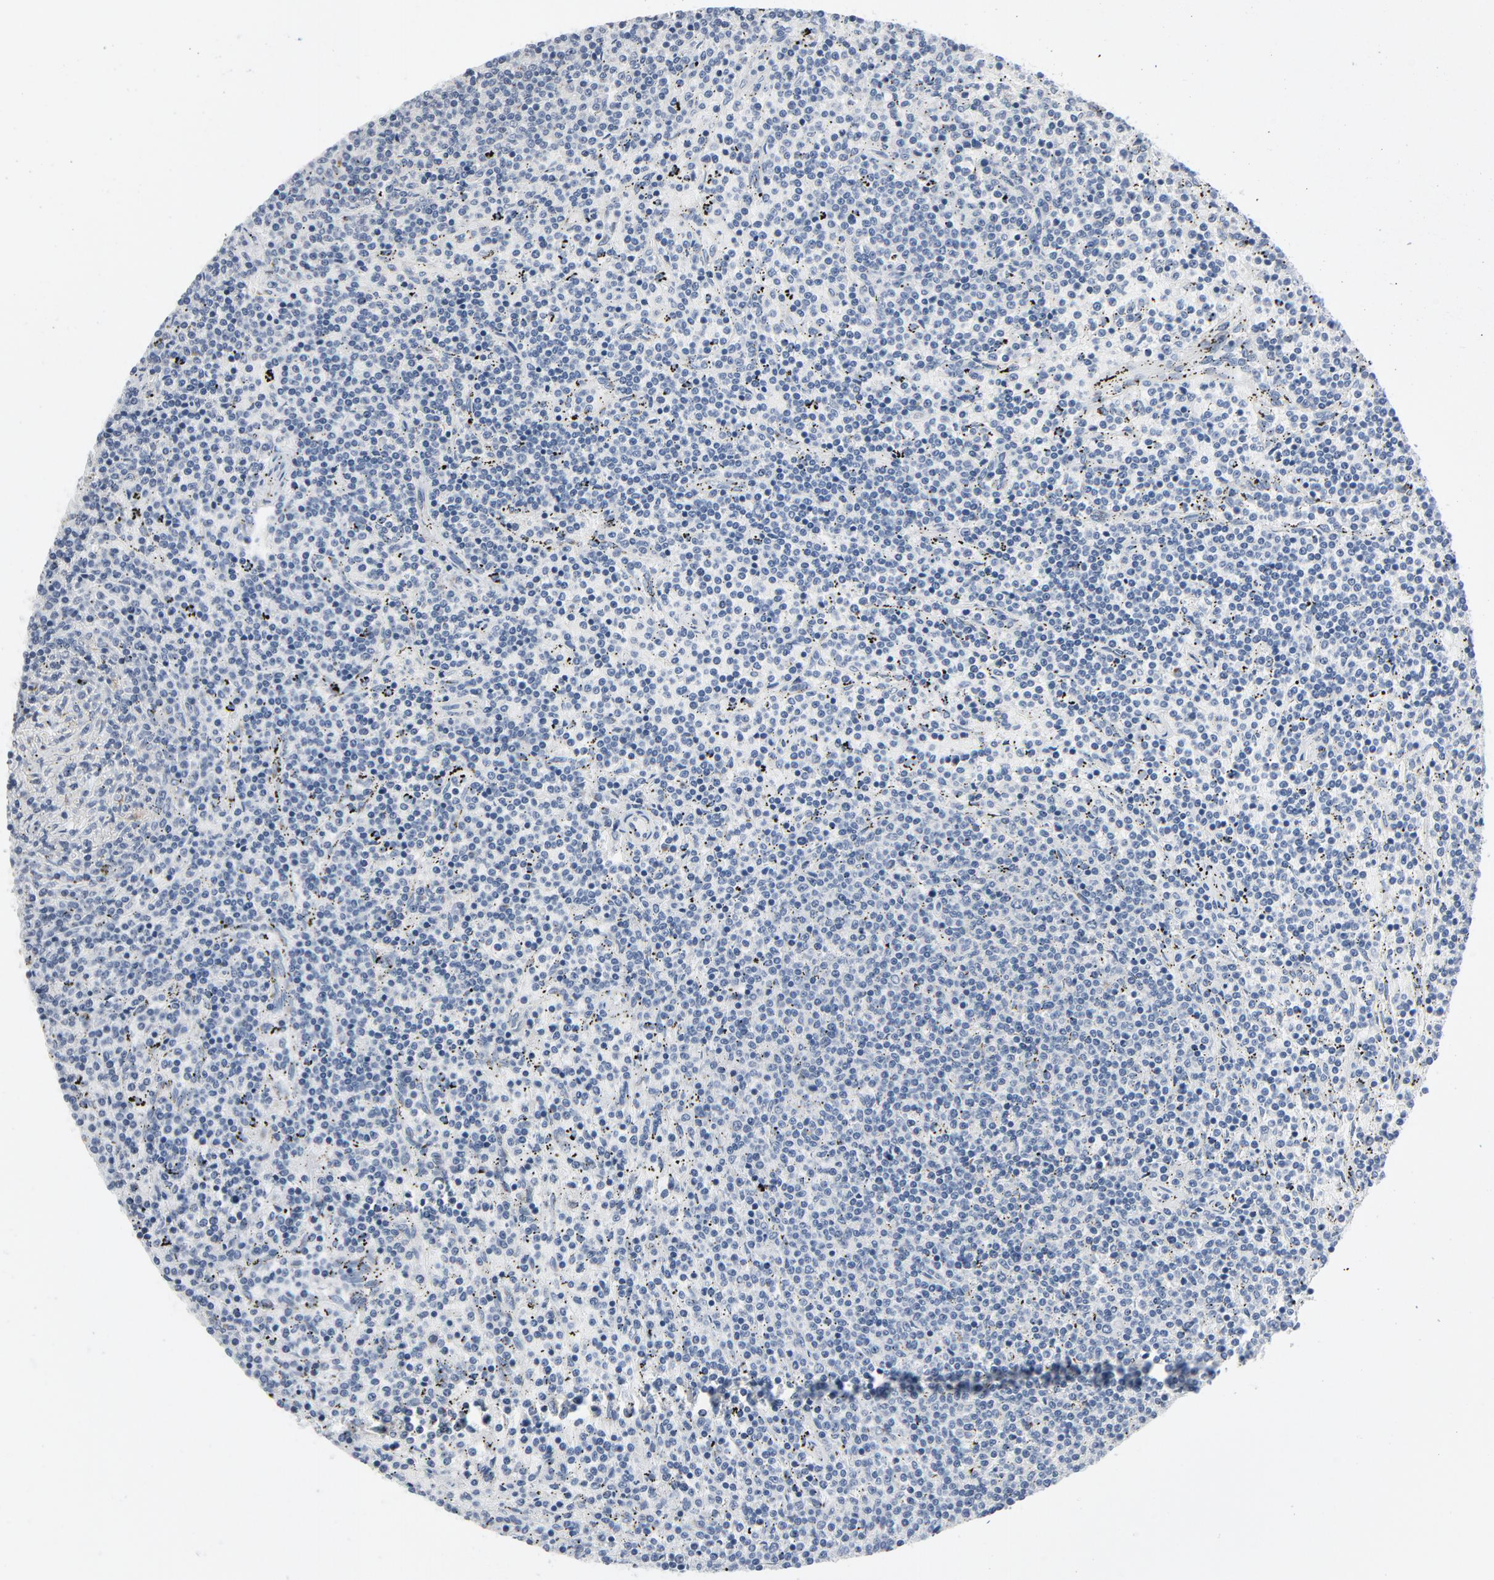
{"staining": {"intensity": "negative", "quantity": "none", "location": "none"}, "tissue": "lymphoma", "cell_type": "Tumor cells", "image_type": "cancer", "snomed": [{"axis": "morphology", "description": "Malignant lymphoma, non-Hodgkin's type, Low grade"}, {"axis": "topography", "description": "Spleen"}], "caption": "There is no significant positivity in tumor cells of lymphoma.", "gene": "YIPF6", "patient": {"sex": "female", "age": 50}}